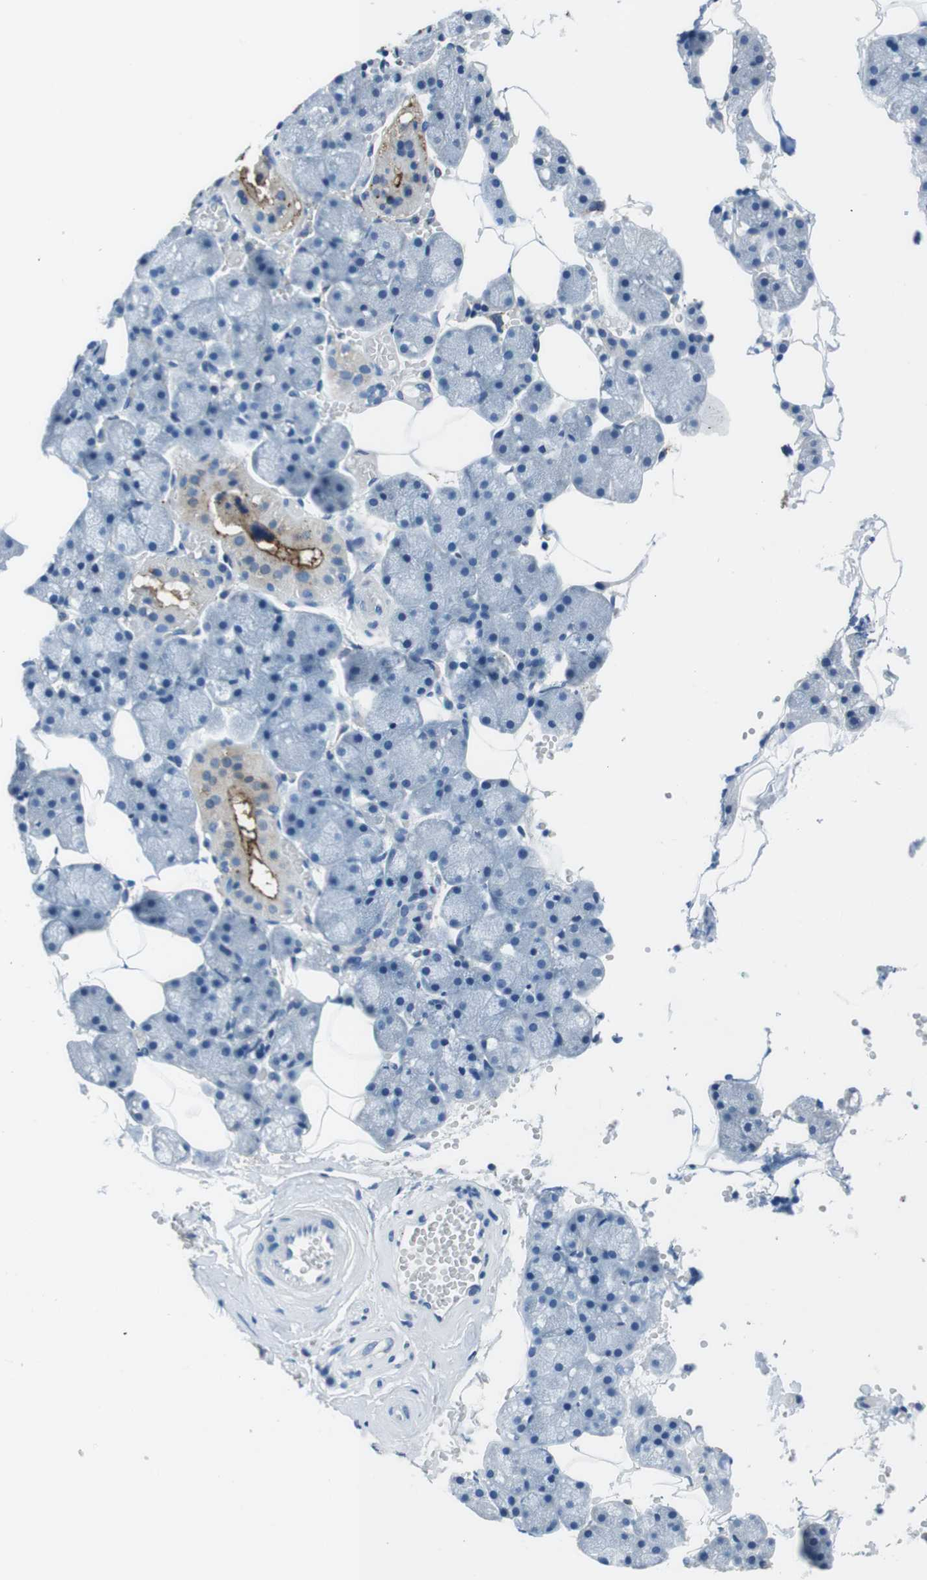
{"staining": {"intensity": "moderate", "quantity": "<25%", "location": "cytoplasmic/membranous"}, "tissue": "salivary gland", "cell_type": "Glandular cells", "image_type": "normal", "snomed": [{"axis": "morphology", "description": "Normal tissue, NOS"}, {"axis": "topography", "description": "Salivary gland"}], "caption": "Immunohistochemistry photomicrograph of benign salivary gland: human salivary gland stained using IHC reveals low levels of moderate protein expression localized specifically in the cytoplasmic/membranous of glandular cells, appearing as a cytoplasmic/membranous brown color.", "gene": "TULP3", "patient": {"sex": "male", "age": 62}}